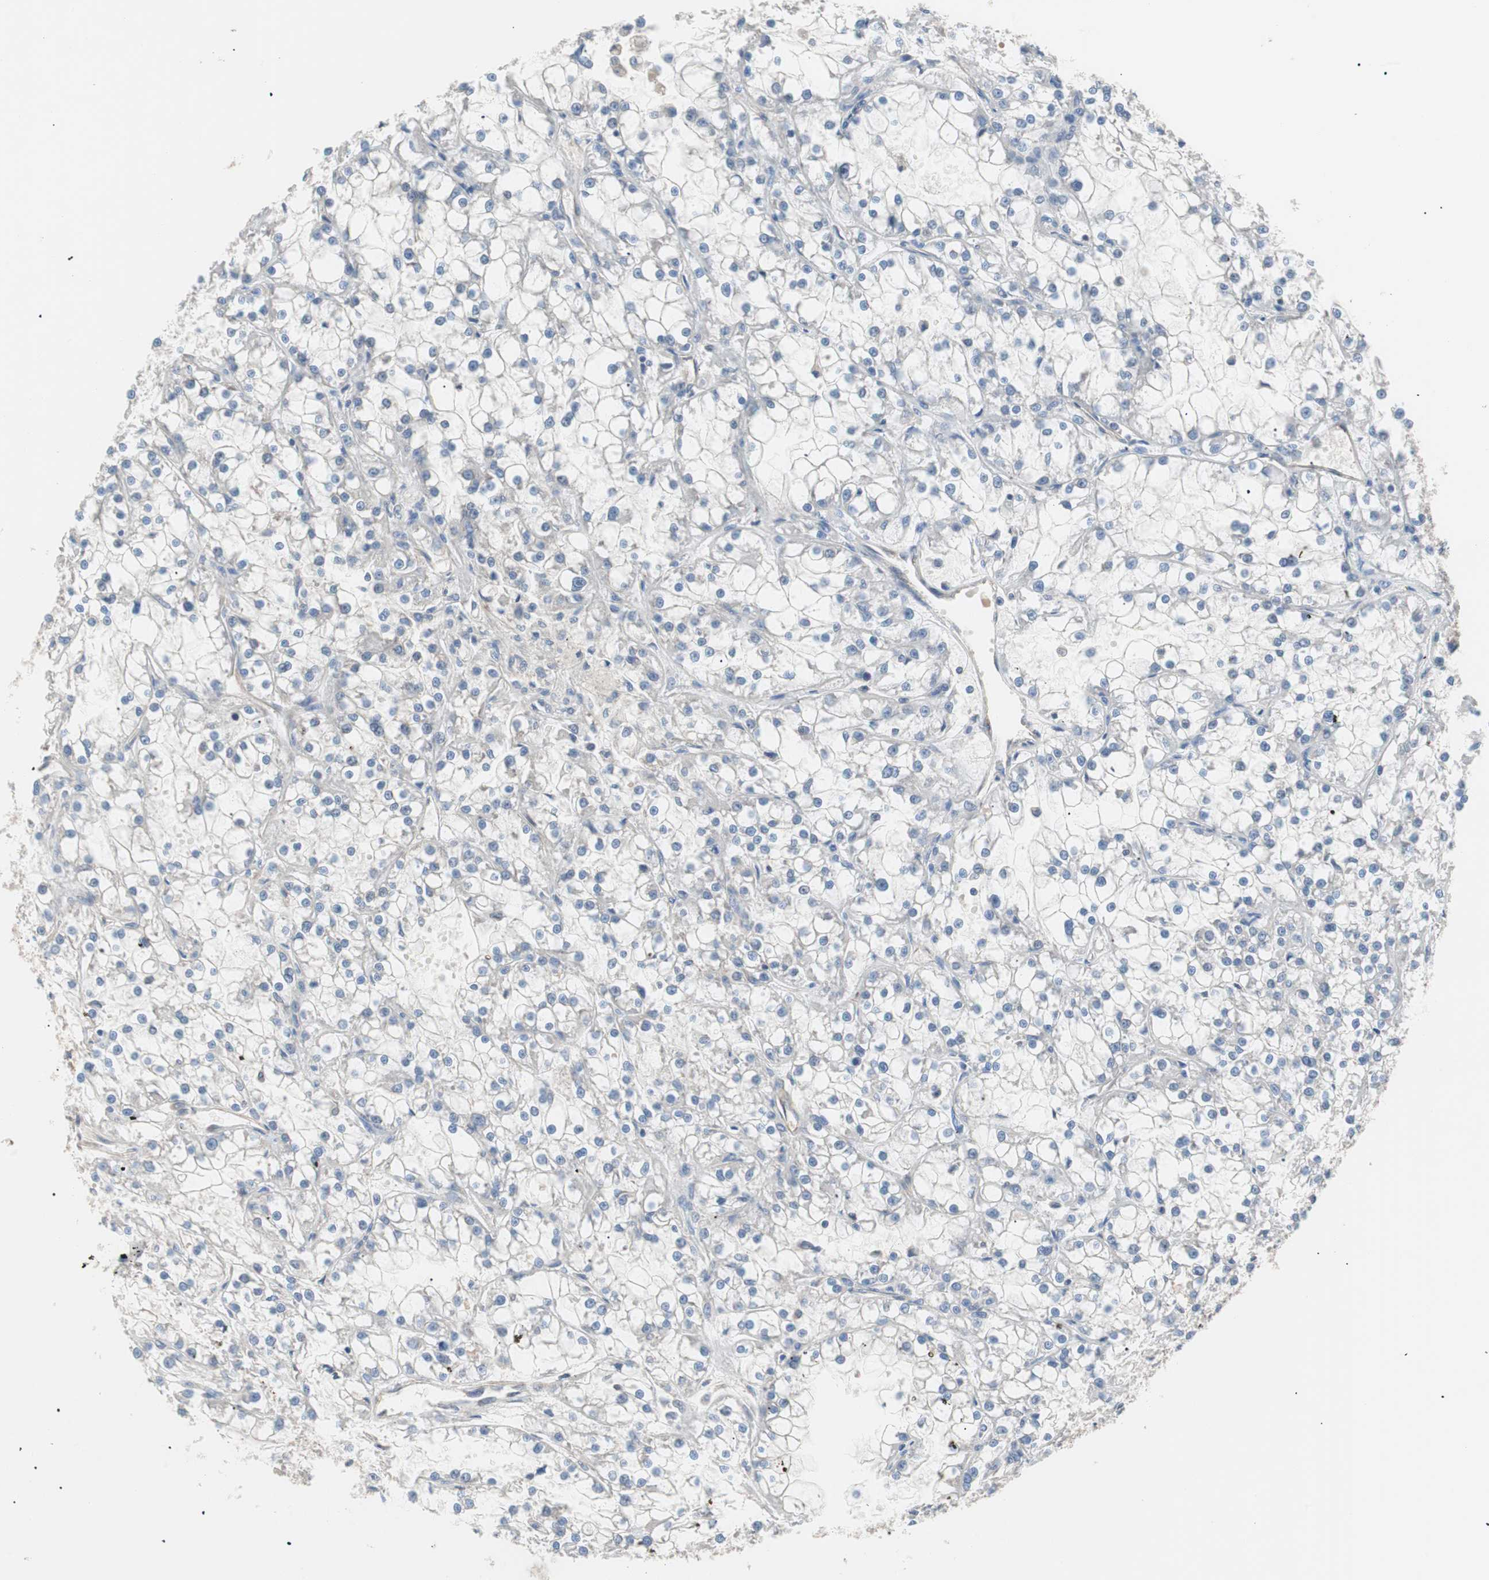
{"staining": {"intensity": "negative", "quantity": "none", "location": "none"}, "tissue": "renal cancer", "cell_type": "Tumor cells", "image_type": "cancer", "snomed": [{"axis": "morphology", "description": "Adenocarcinoma, NOS"}, {"axis": "topography", "description": "Kidney"}], "caption": "Tumor cells show no significant positivity in renal cancer (adenocarcinoma).", "gene": "GPR160", "patient": {"sex": "female", "age": 52}}